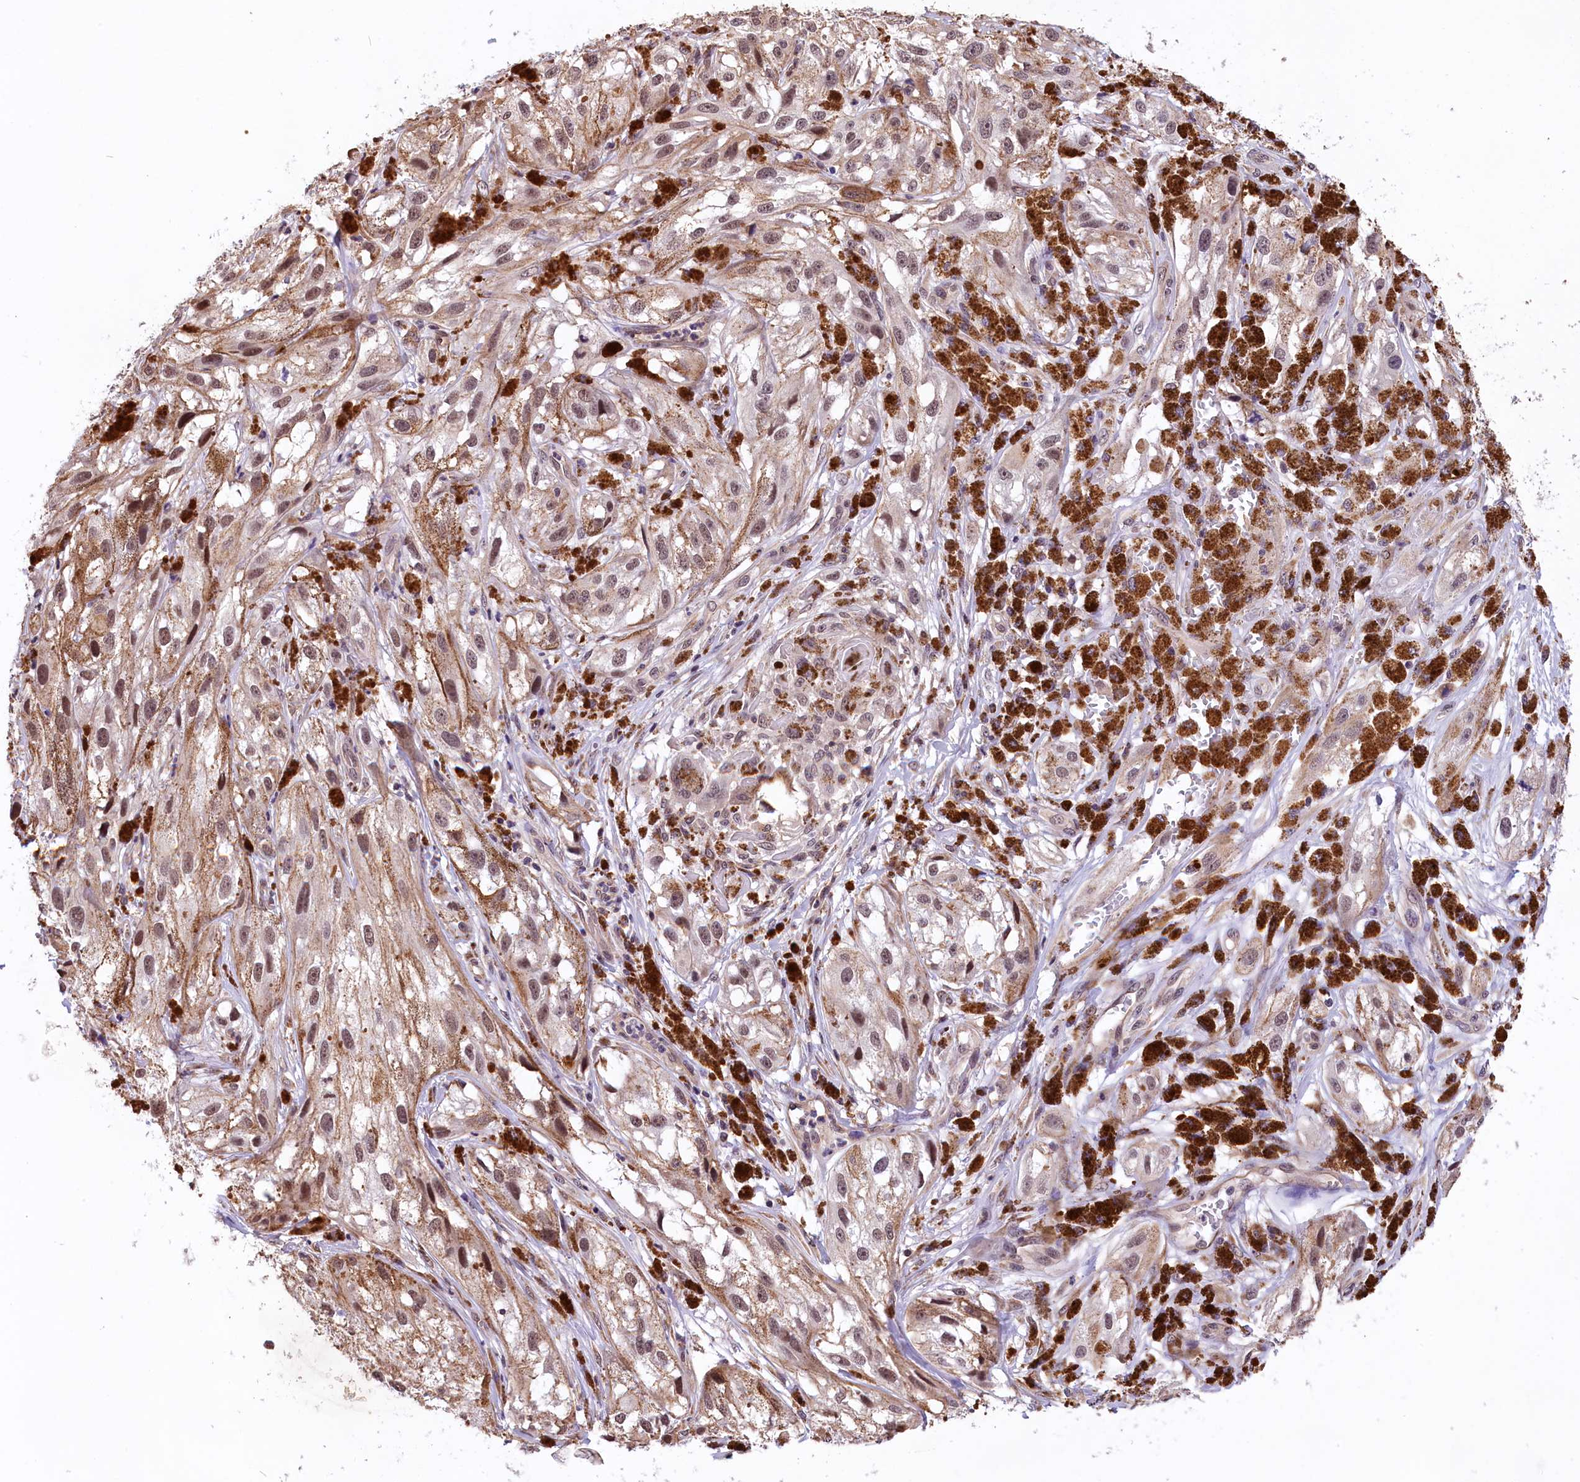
{"staining": {"intensity": "weak", "quantity": ">75%", "location": "nuclear"}, "tissue": "melanoma", "cell_type": "Tumor cells", "image_type": "cancer", "snomed": [{"axis": "morphology", "description": "Malignant melanoma, NOS"}, {"axis": "topography", "description": "Skin"}], "caption": "Malignant melanoma was stained to show a protein in brown. There is low levels of weak nuclear positivity in about >75% of tumor cells.", "gene": "ZC3H4", "patient": {"sex": "male", "age": 88}}